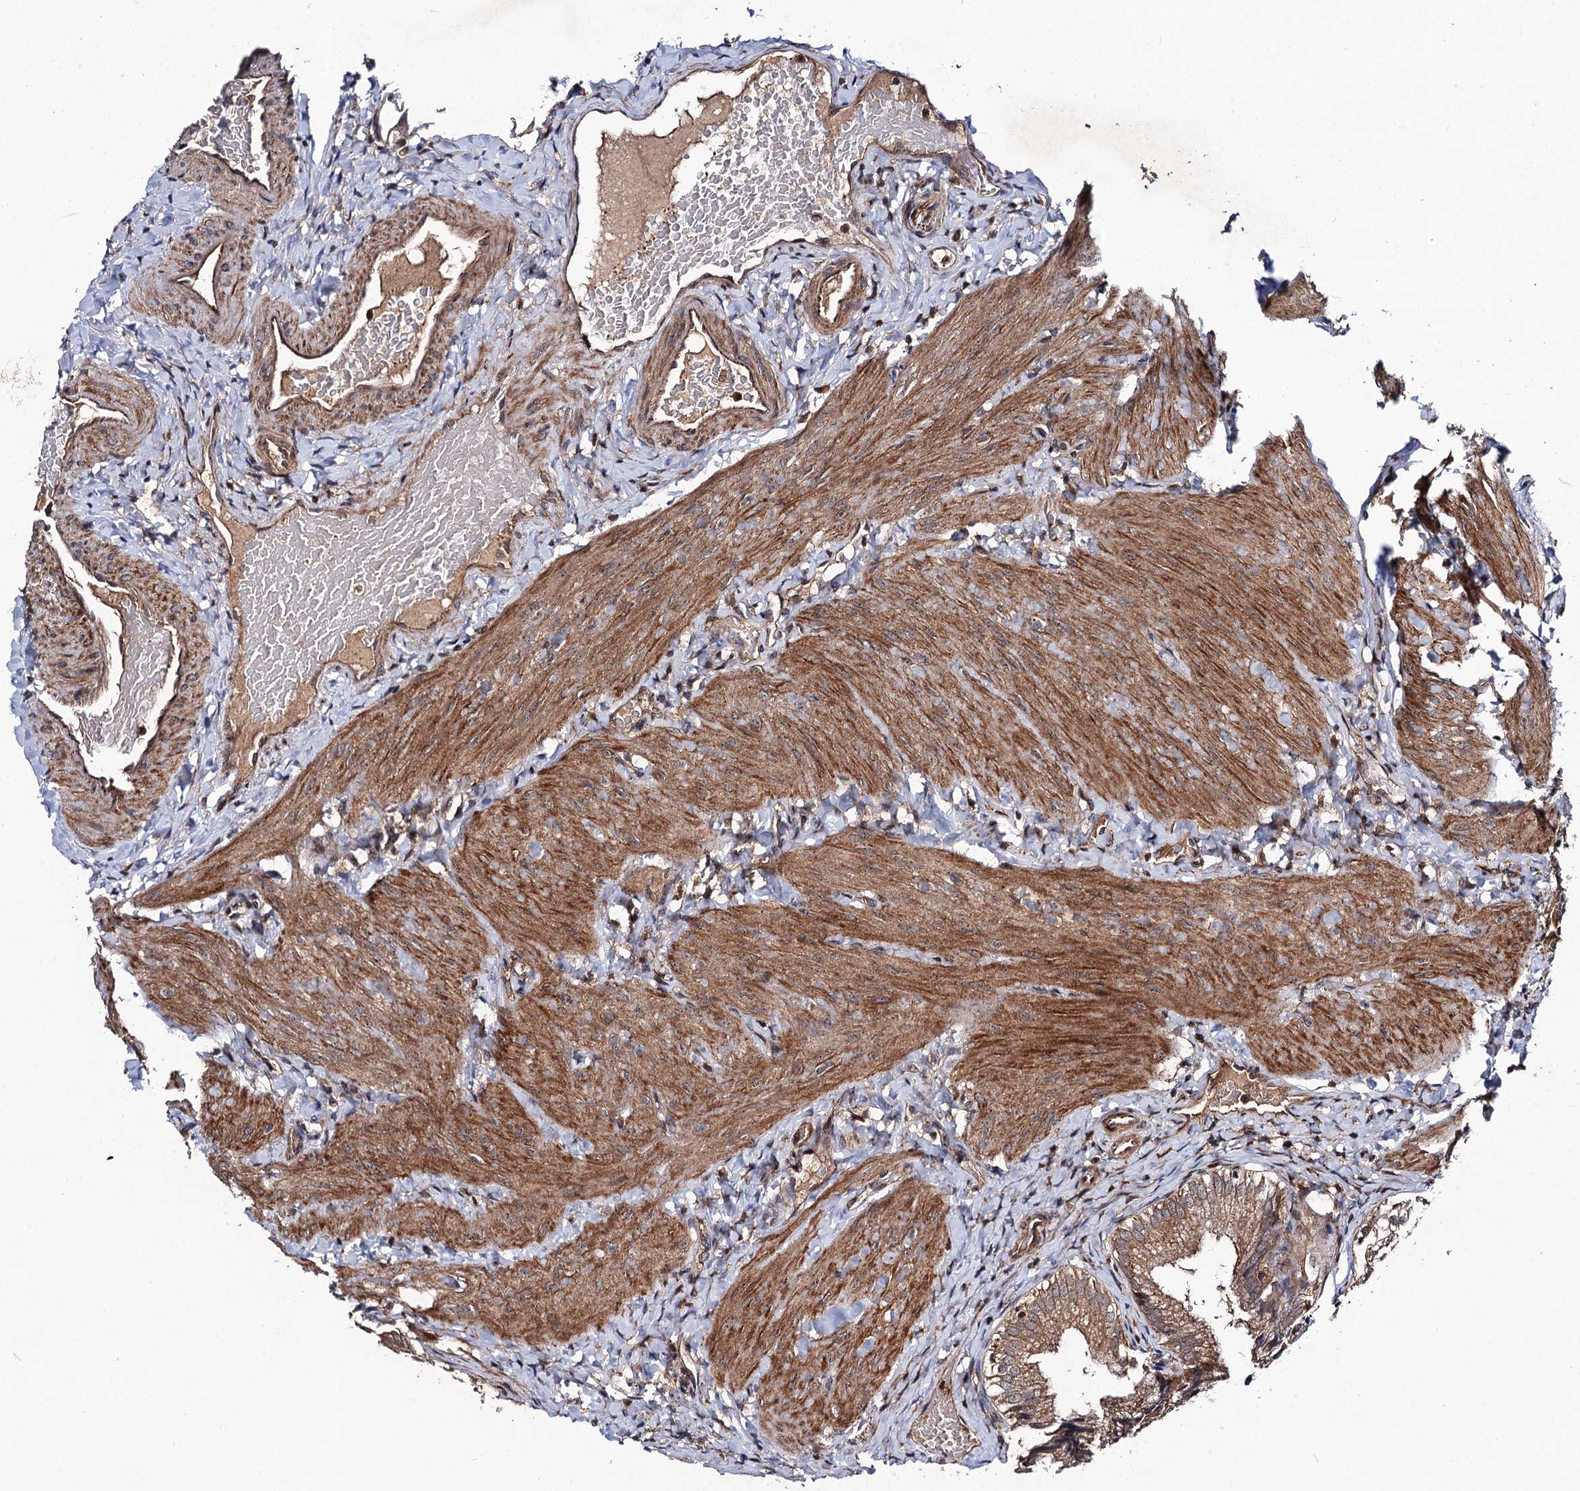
{"staining": {"intensity": "moderate", "quantity": ">75%", "location": "cytoplasmic/membranous"}, "tissue": "gallbladder", "cell_type": "Glandular cells", "image_type": "normal", "snomed": [{"axis": "morphology", "description": "Normal tissue, NOS"}, {"axis": "topography", "description": "Gallbladder"}], "caption": "Unremarkable gallbladder shows moderate cytoplasmic/membranous staining in approximately >75% of glandular cells.", "gene": "KXD1", "patient": {"sex": "female", "age": 30}}